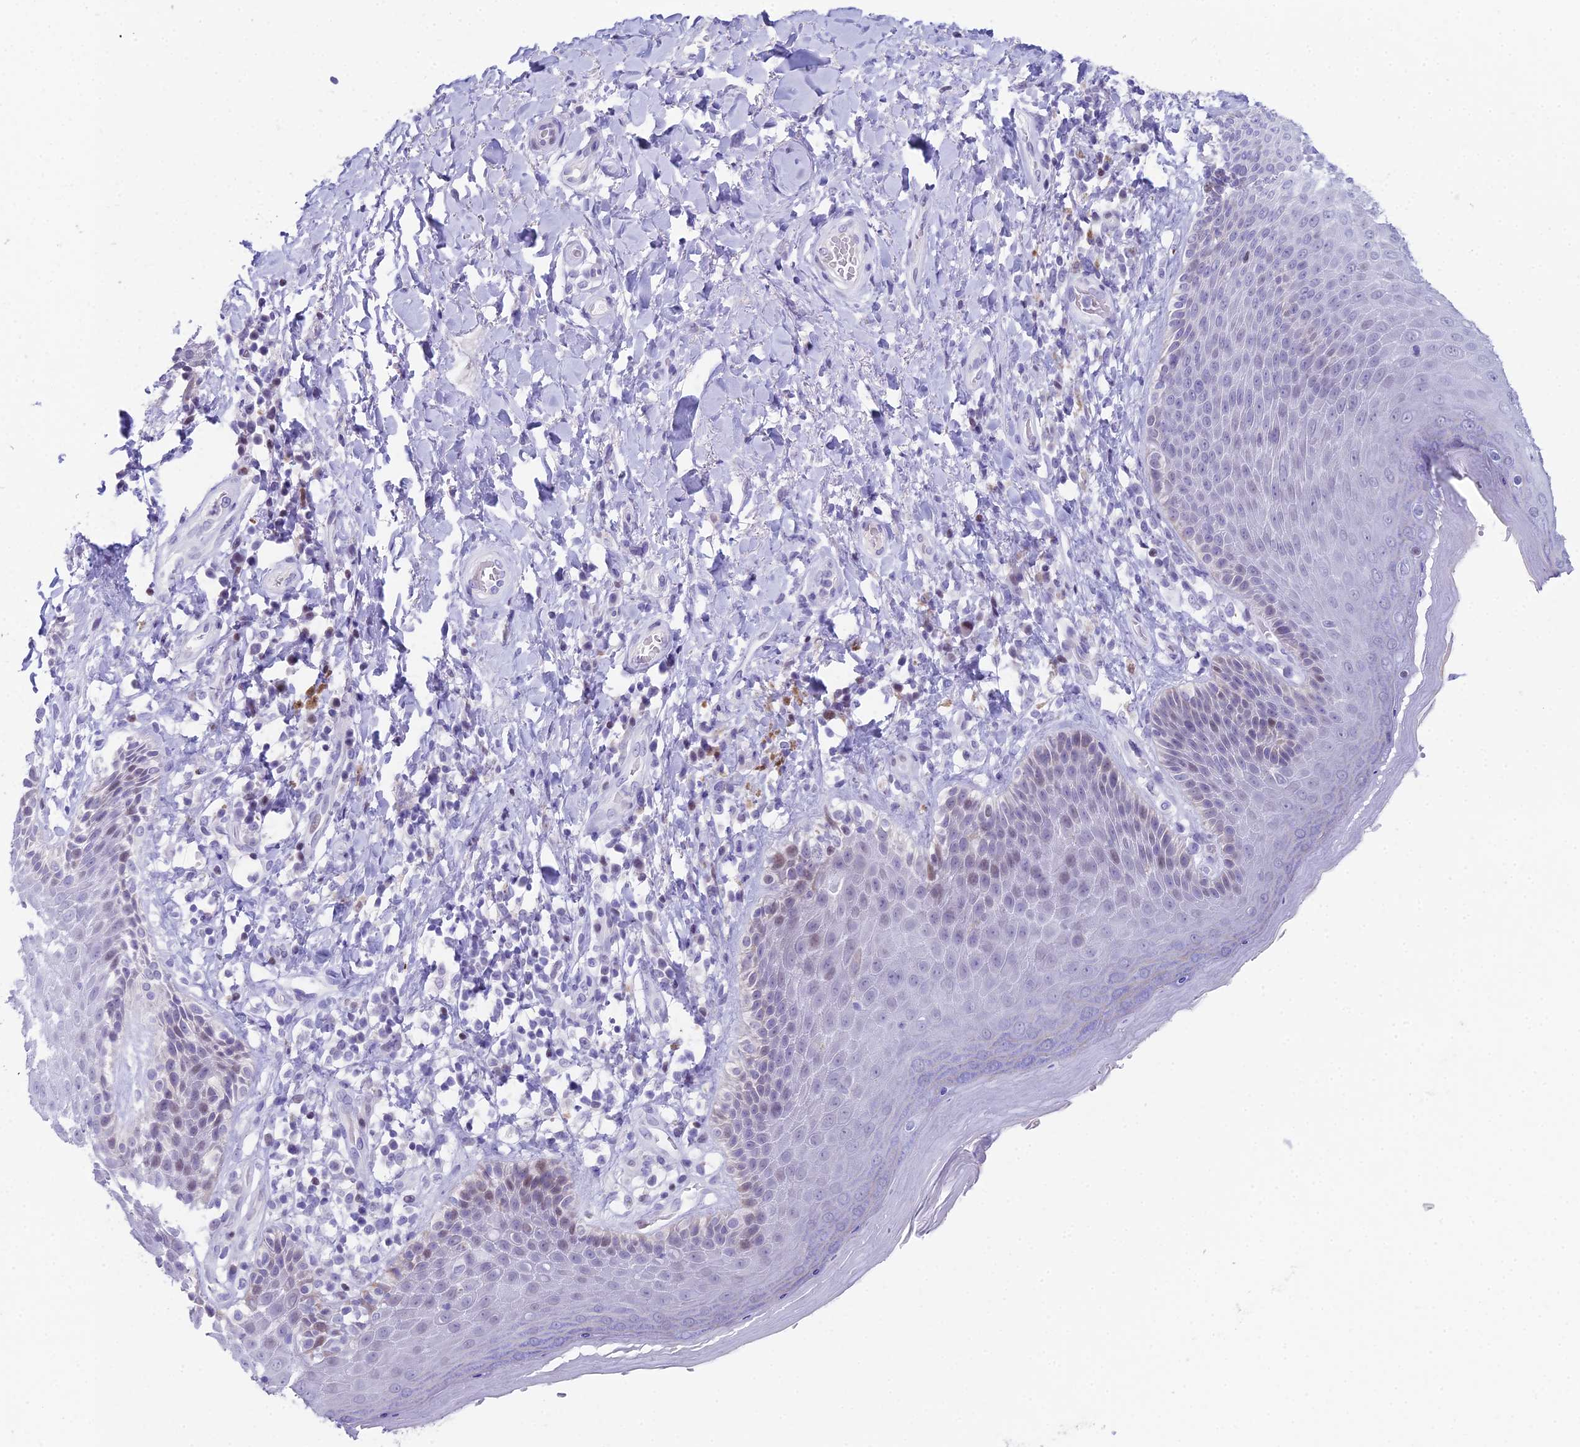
{"staining": {"intensity": "moderate", "quantity": "<25%", "location": "cytoplasmic/membranous,nuclear"}, "tissue": "skin", "cell_type": "Epidermal cells", "image_type": "normal", "snomed": [{"axis": "morphology", "description": "Normal tissue, NOS"}, {"axis": "topography", "description": "Anal"}], "caption": "A brown stain highlights moderate cytoplasmic/membranous,nuclear positivity of a protein in epidermal cells of benign human skin.", "gene": "CC2D2A", "patient": {"sex": "female", "age": 89}}